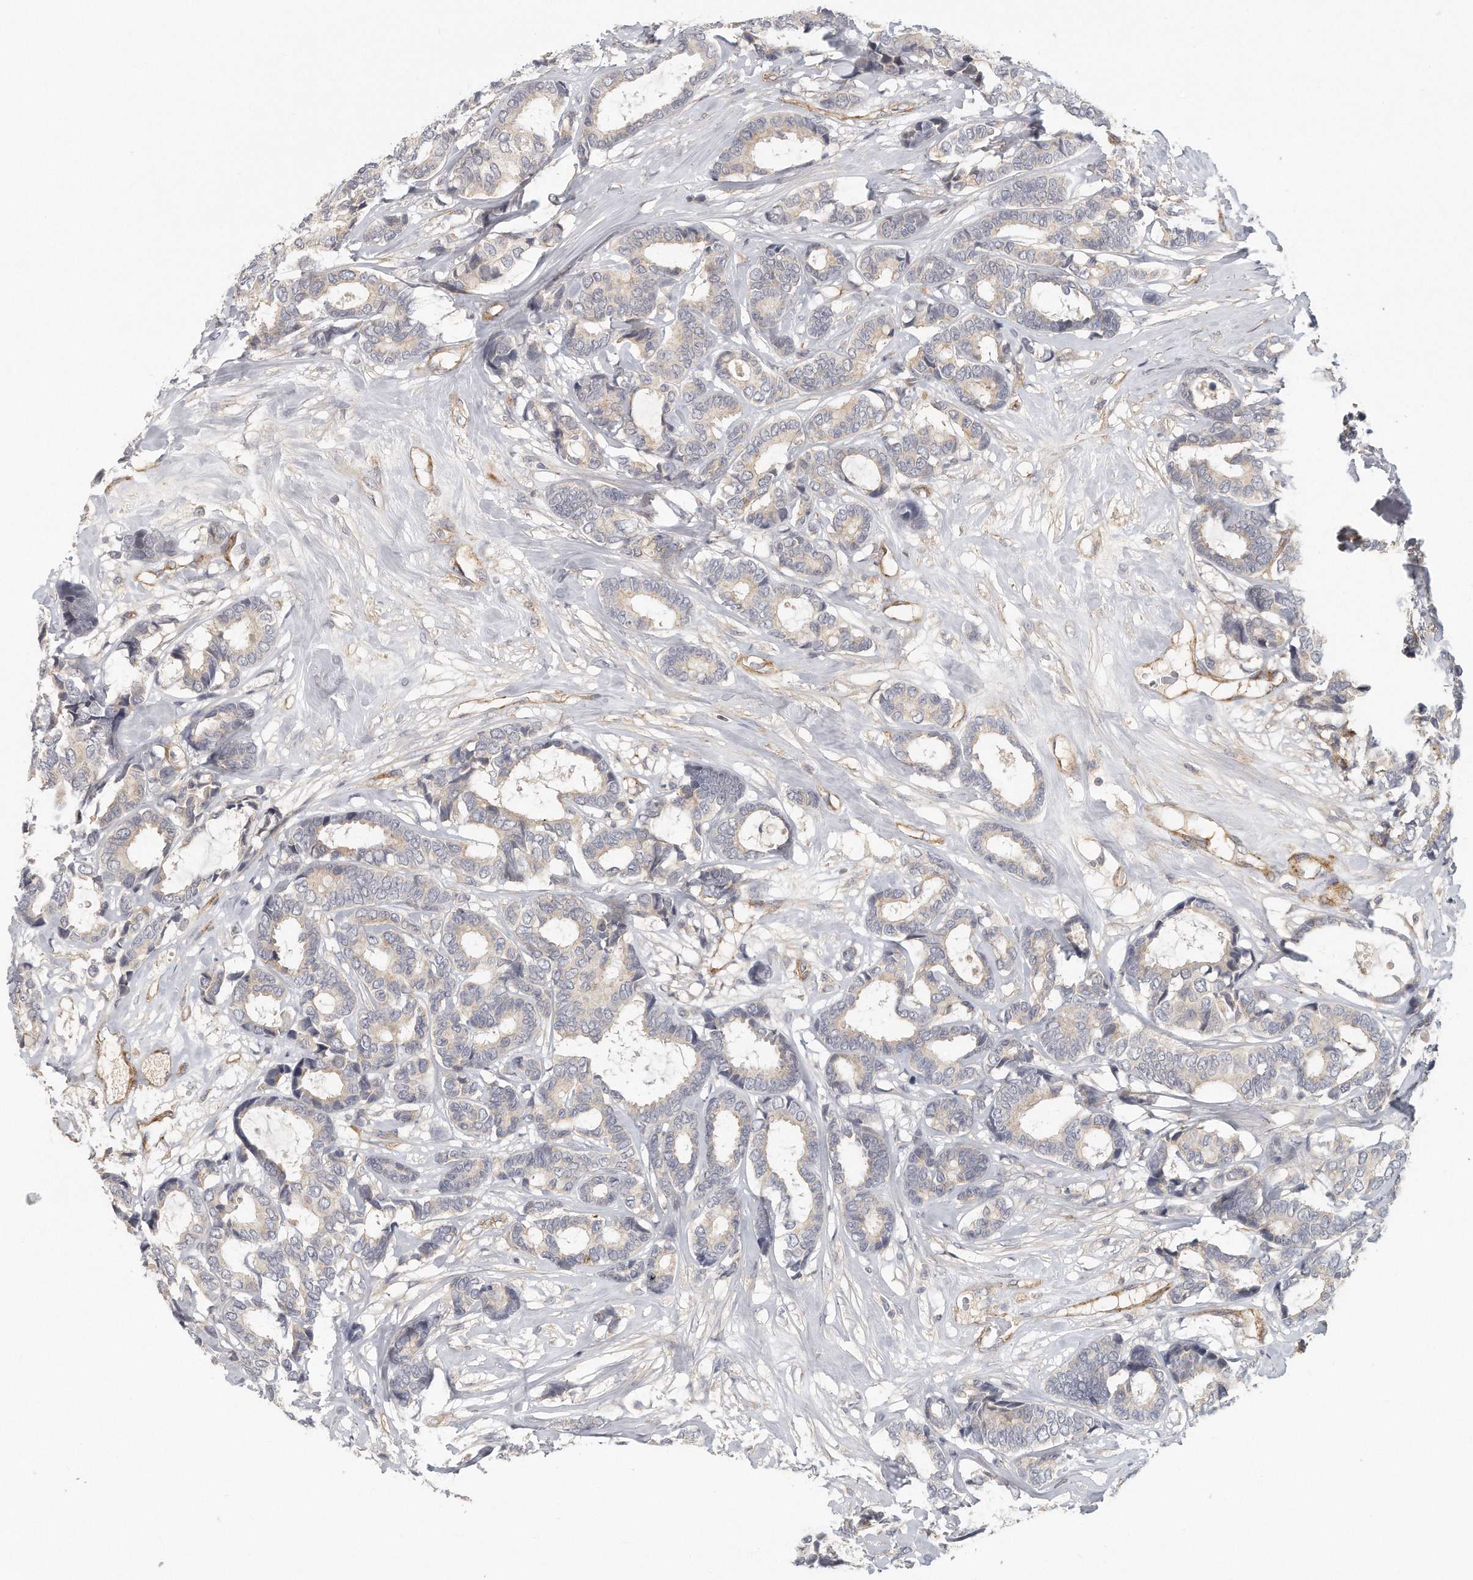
{"staining": {"intensity": "negative", "quantity": "none", "location": "none"}, "tissue": "breast cancer", "cell_type": "Tumor cells", "image_type": "cancer", "snomed": [{"axis": "morphology", "description": "Duct carcinoma"}, {"axis": "topography", "description": "Breast"}], "caption": "Protein analysis of breast cancer (infiltrating ductal carcinoma) shows no significant staining in tumor cells.", "gene": "MTERF4", "patient": {"sex": "female", "age": 87}}